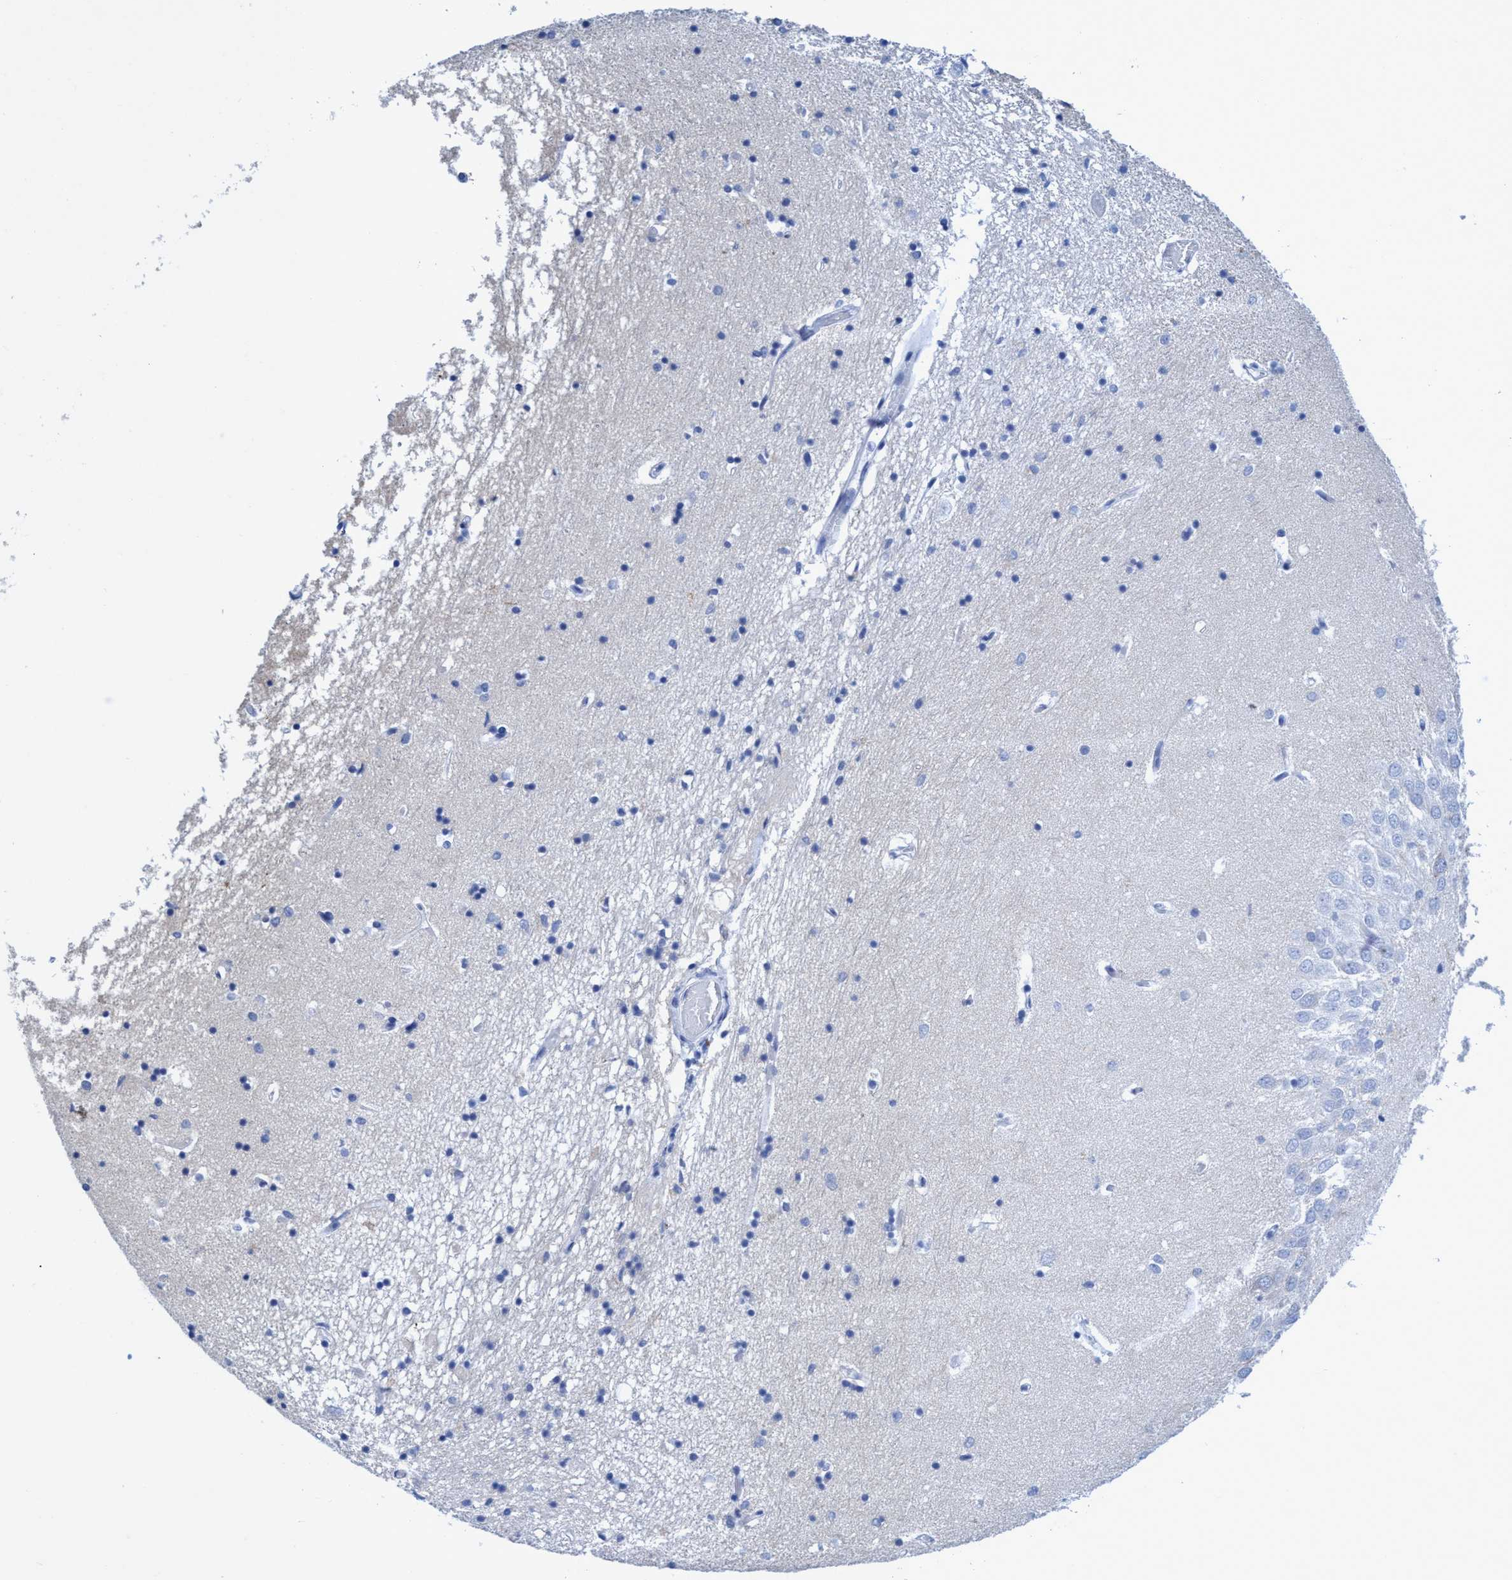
{"staining": {"intensity": "negative", "quantity": "none", "location": "none"}, "tissue": "hippocampus", "cell_type": "Glial cells", "image_type": "normal", "snomed": [{"axis": "morphology", "description": "Normal tissue, NOS"}, {"axis": "topography", "description": "Hippocampus"}], "caption": "IHC image of benign human hippocampus stained for a protein (brown), which shows no expression in glial cells.", "gene": "PLPPR1", "patient": {"sex": "male", "age": 70}}